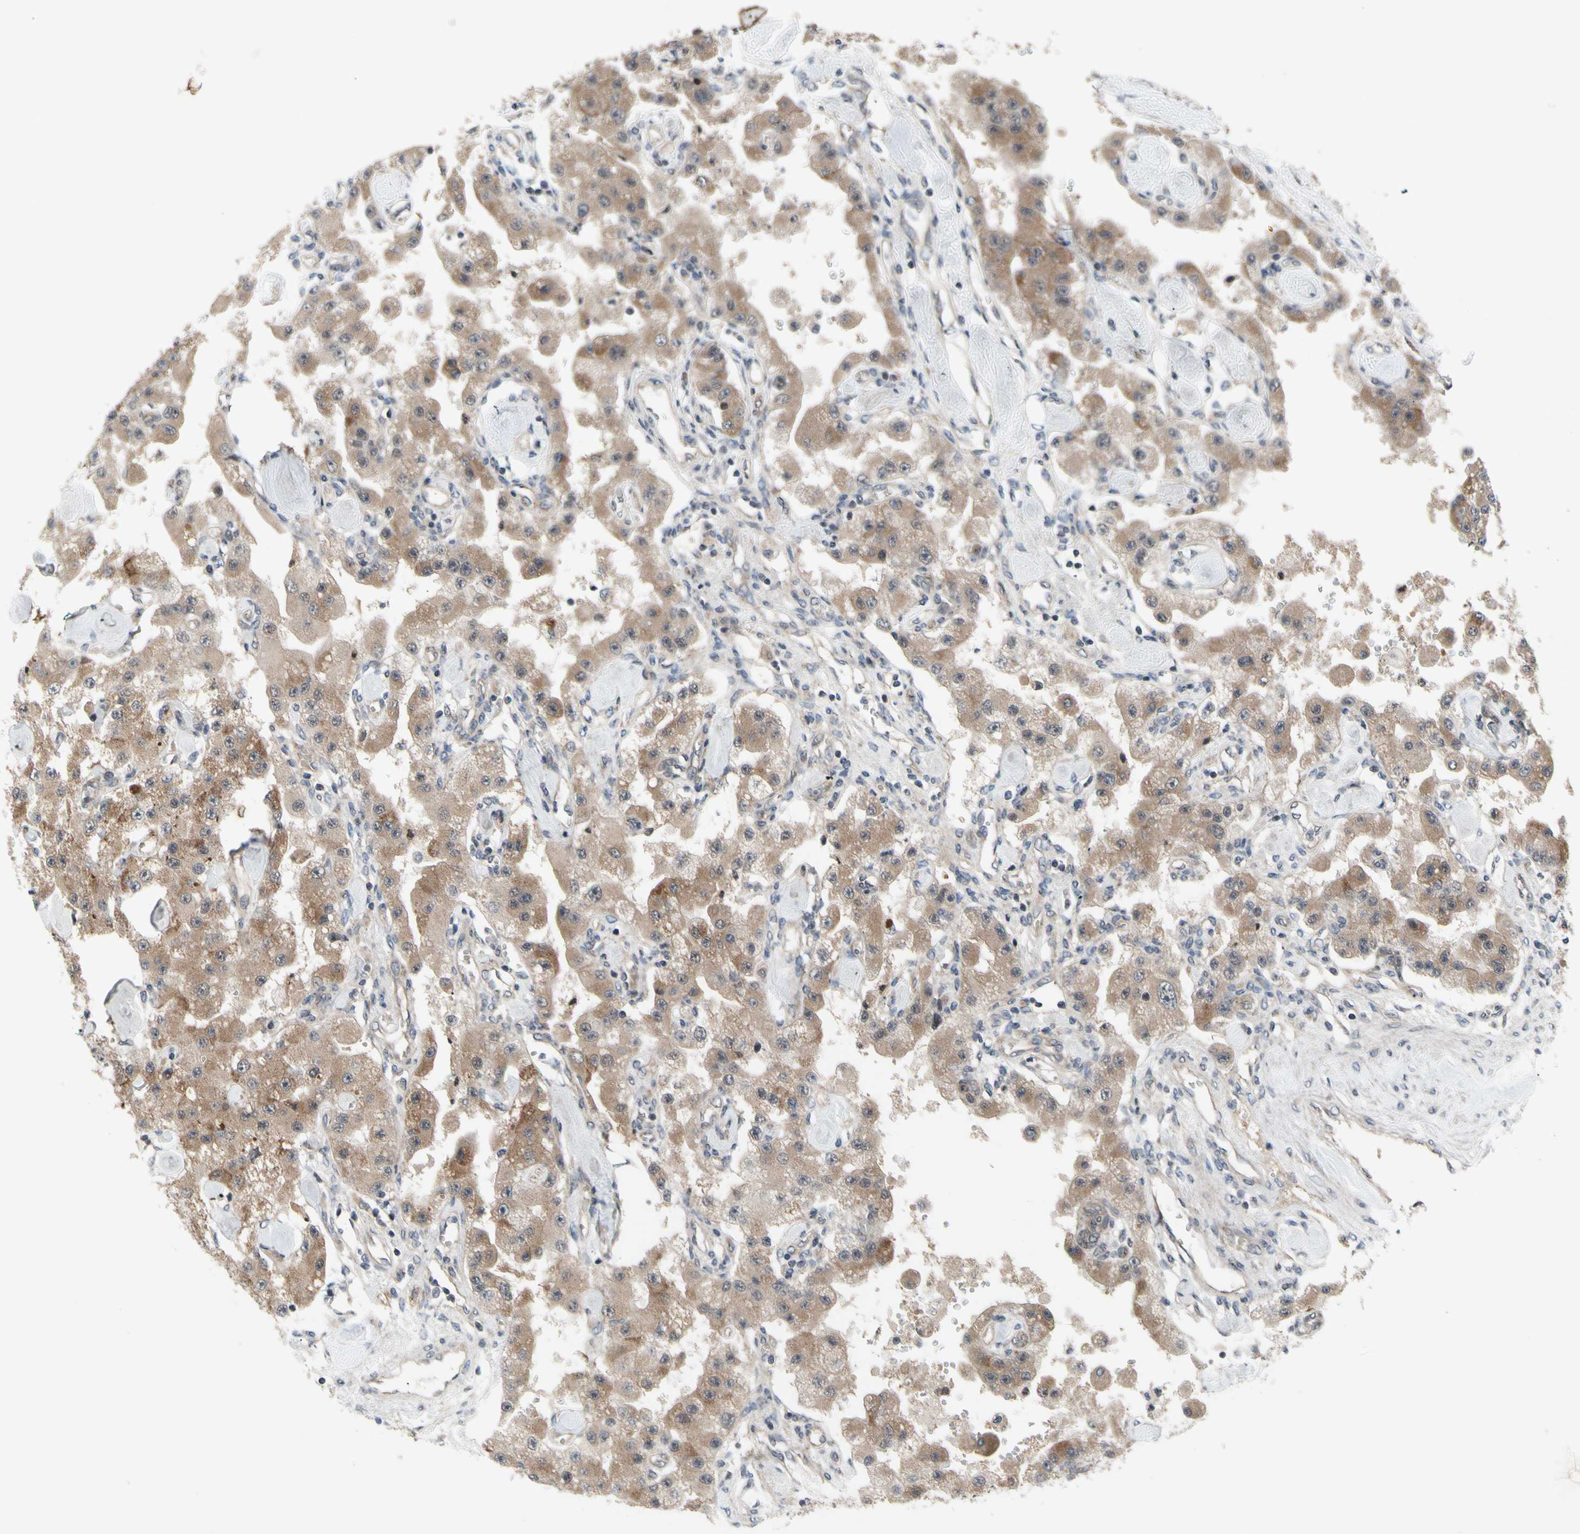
{"staining": {"intensity": "weak", "quantity": ">75%", "location": "cytoplasmic/membranous"}, "tissue": "carcinoid", "cell_type": "Tumor cells", "image_type": "cancer", "snomed": [{"axis": "morphology", "description": "Carcinoid, malignant, NOS"}, {"axis": "topography", "description": "Pancreas"}], "caption": "This is an image of IHC staining of malignant carcinoid, which shows weak positivity in the cytoplasmic/membranous of tumor cells.", "gene": "TRDMT1", "patient": {"sex": "male", "age": 41}}